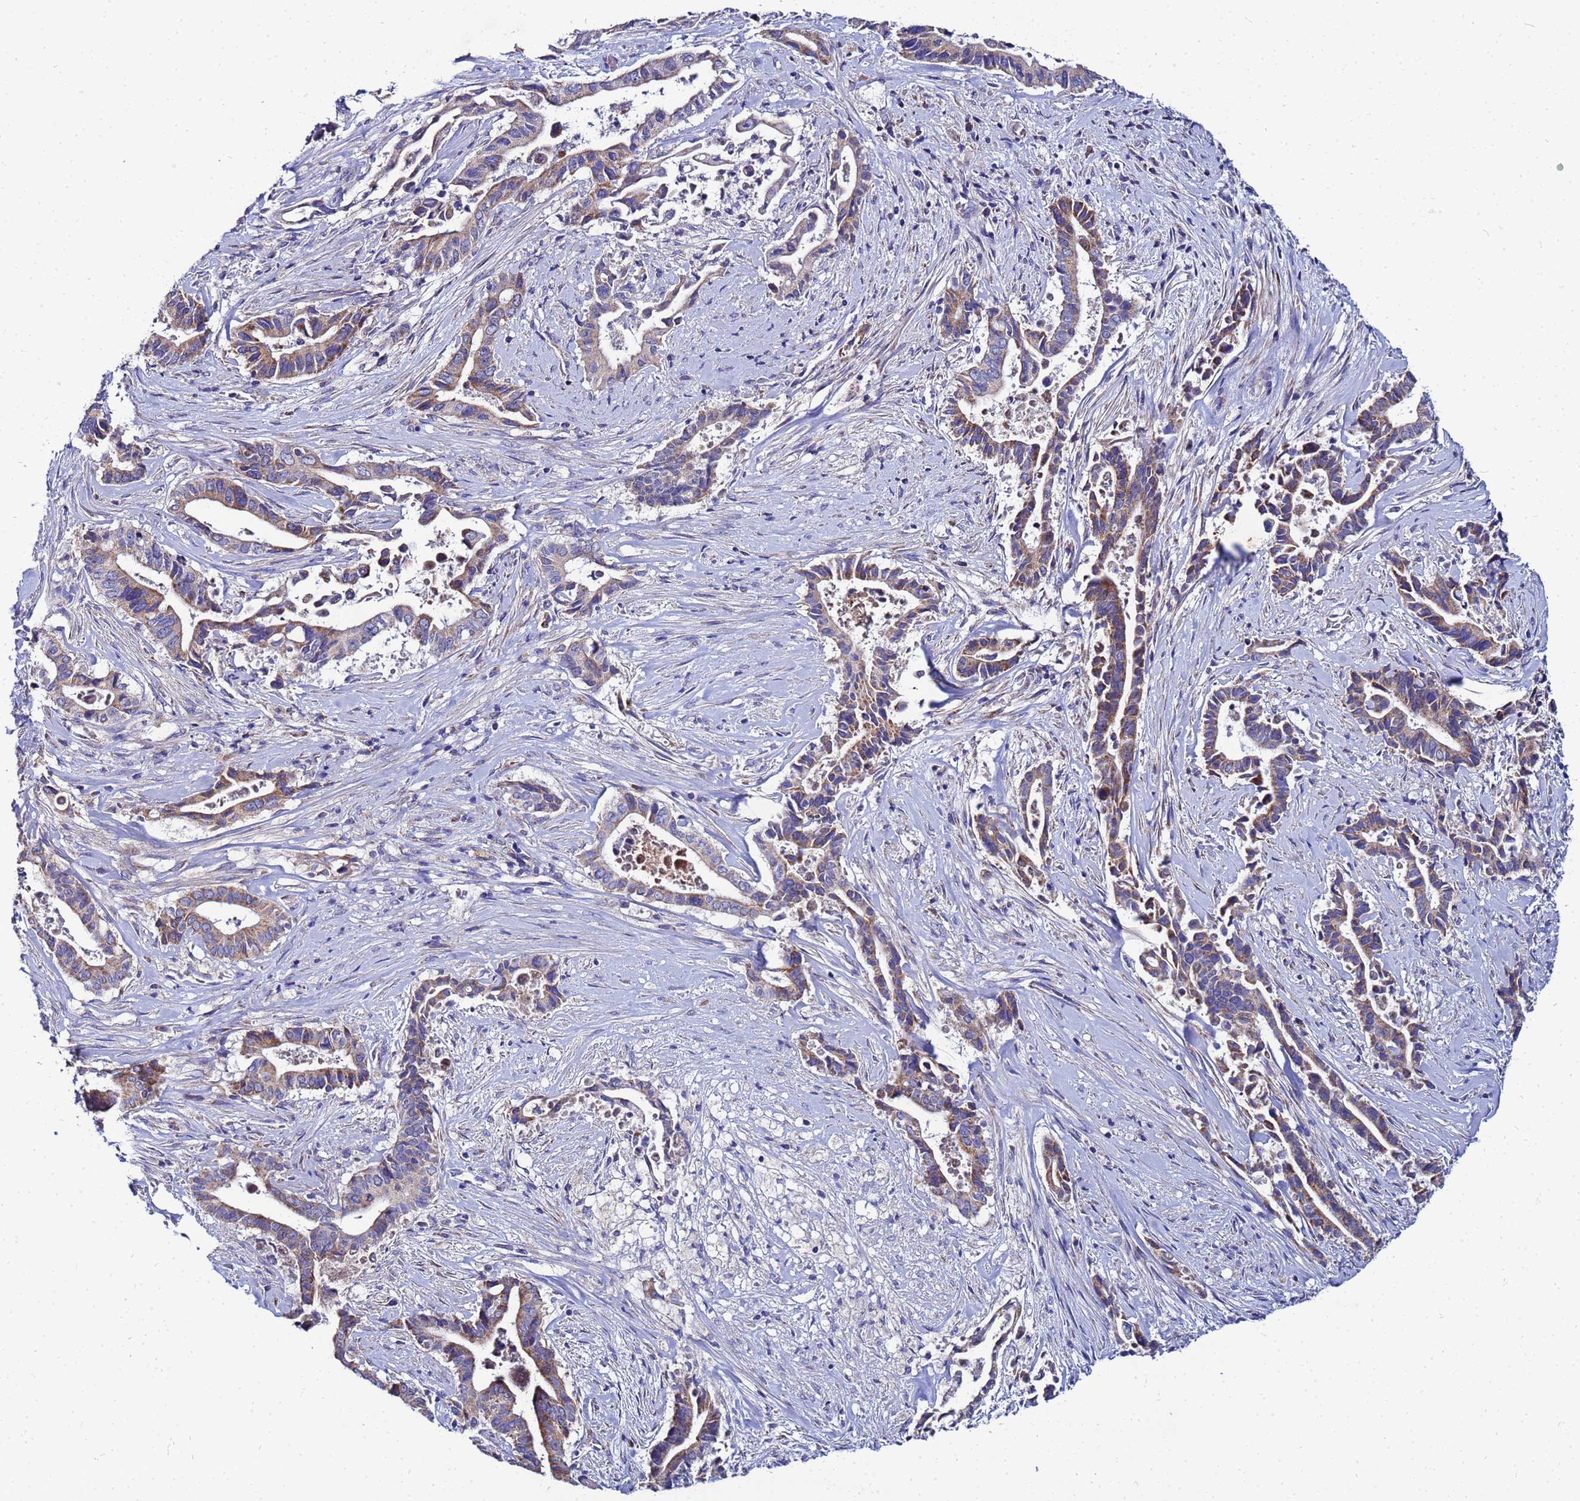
{"staining": {"intensity": "moderate", "quantity": "25%-75%", "location": "cytoplasmic/membranous"}, "tissue": "pancreatic cancer", "cell_type": "Tumor cells", "image_type": "cancer", "snomed": [{"axis": "morphology", "description": "Adenocarcinoma, NOS"}, {"axis": "topography", "description": "Pancreas"}], "caption": "Tumor cells show moderate cytoplasmic/membranous expression in approximately 25%-75% of cells in pancreatic adenocarcinoma.", "gene": "FAHD2A", "patient": {"sex": "female", "age": 77}}